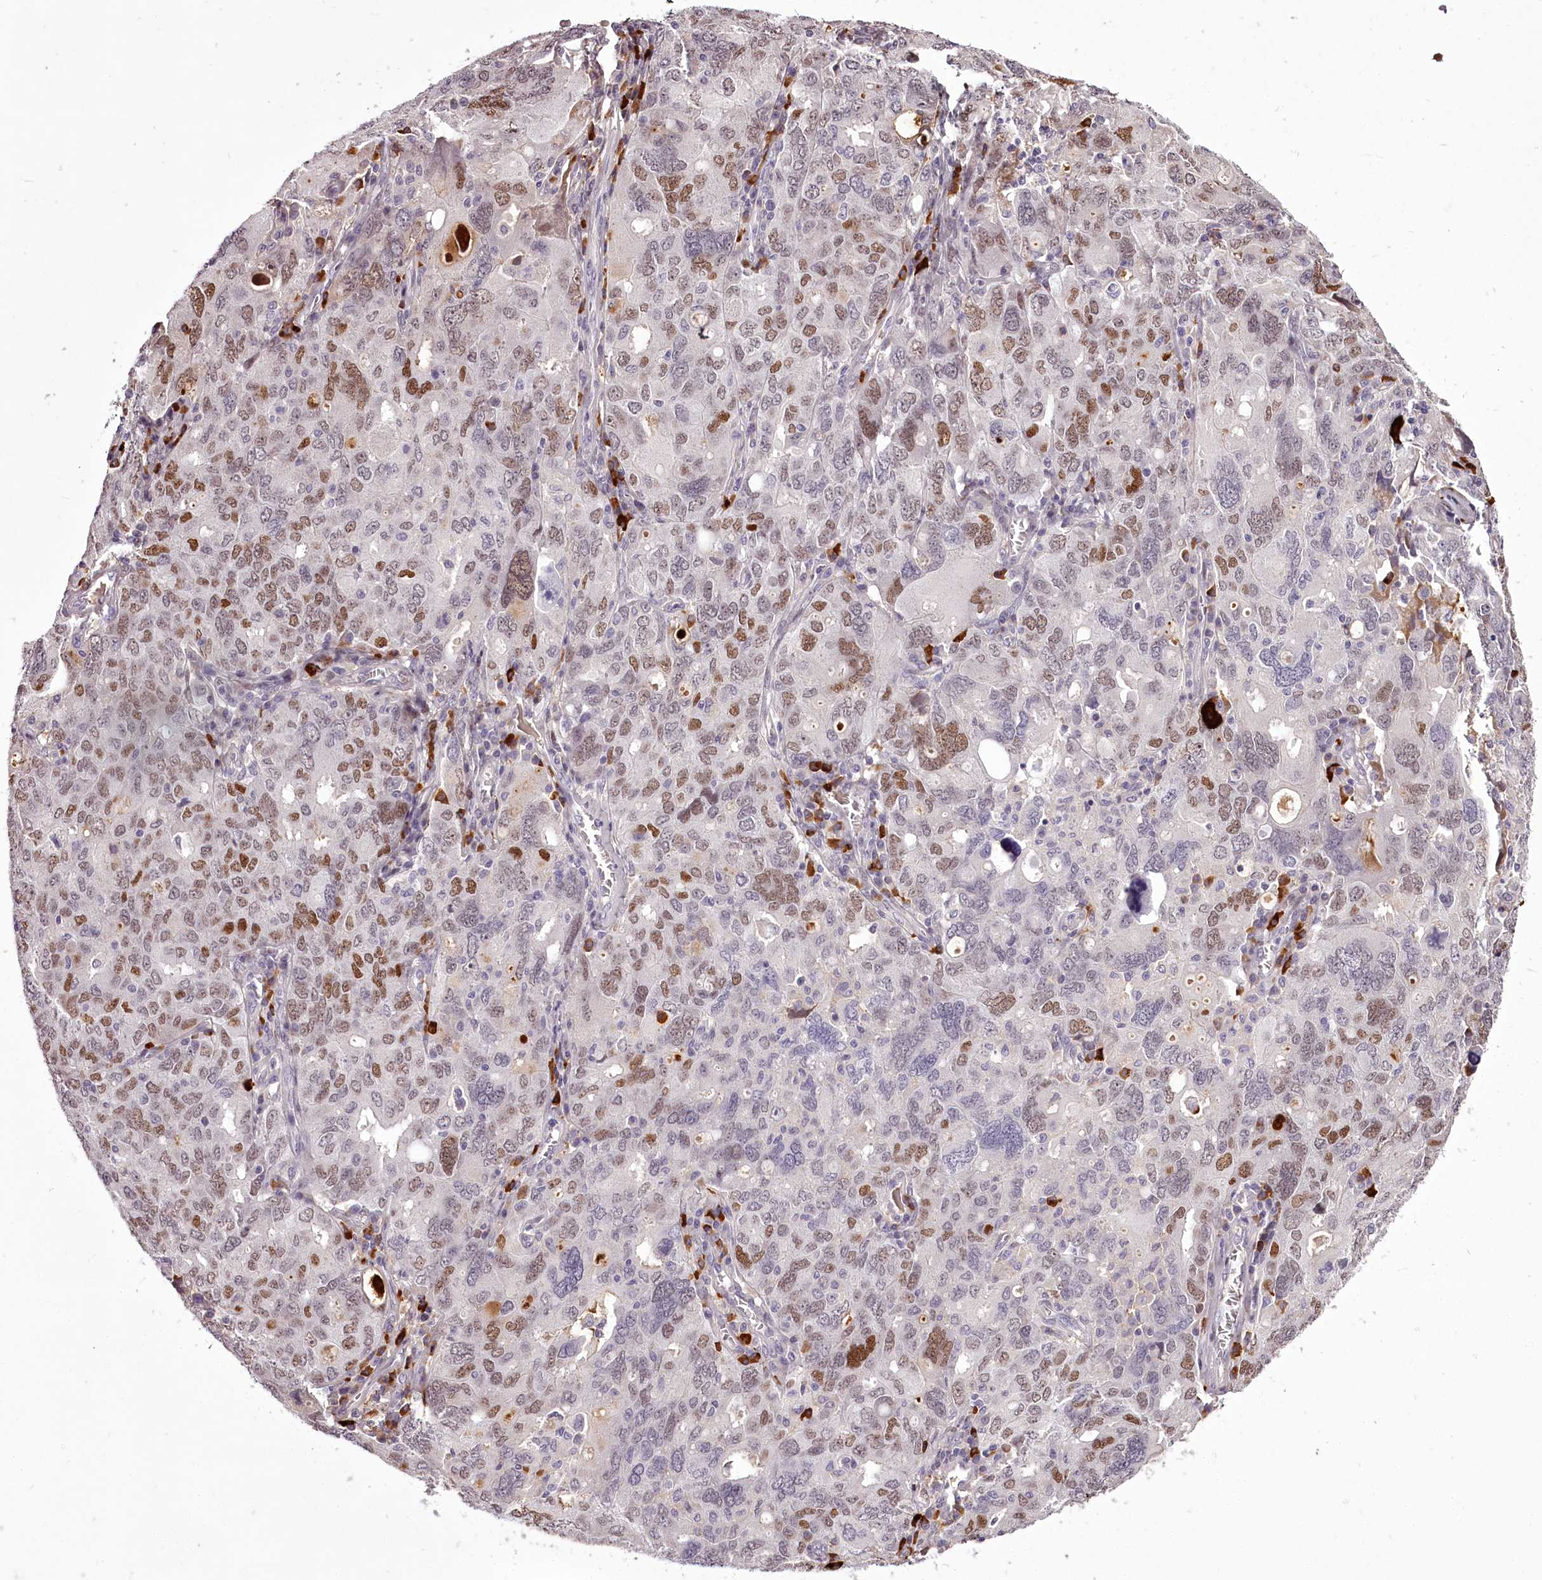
{"staining": {"intensity": "moderate", "quantity": "25%-75%", "location": "nuclear"}, "tissue": "ovarian cancer", "cell_type": "Tumor cells", "image_type": "cancer", "snomed": [{"axis": "morphology", "description": "Carcinoma, endometroid"}, {"axis": "topography", "description": "Ovary"}], "caption": "Endometroid carcinoma (ovarian) tissue reveals moderate nuclear staining in about 25%-75% of tumor cells The protein is stained brown, and the nuclei are stained in blue (DAB (3,3'-diaminobenzidine) IHC with brightfield microscopy, high magnification).", "gene": "C1orf56", "patient": {"sex": "female", "age": 62}}